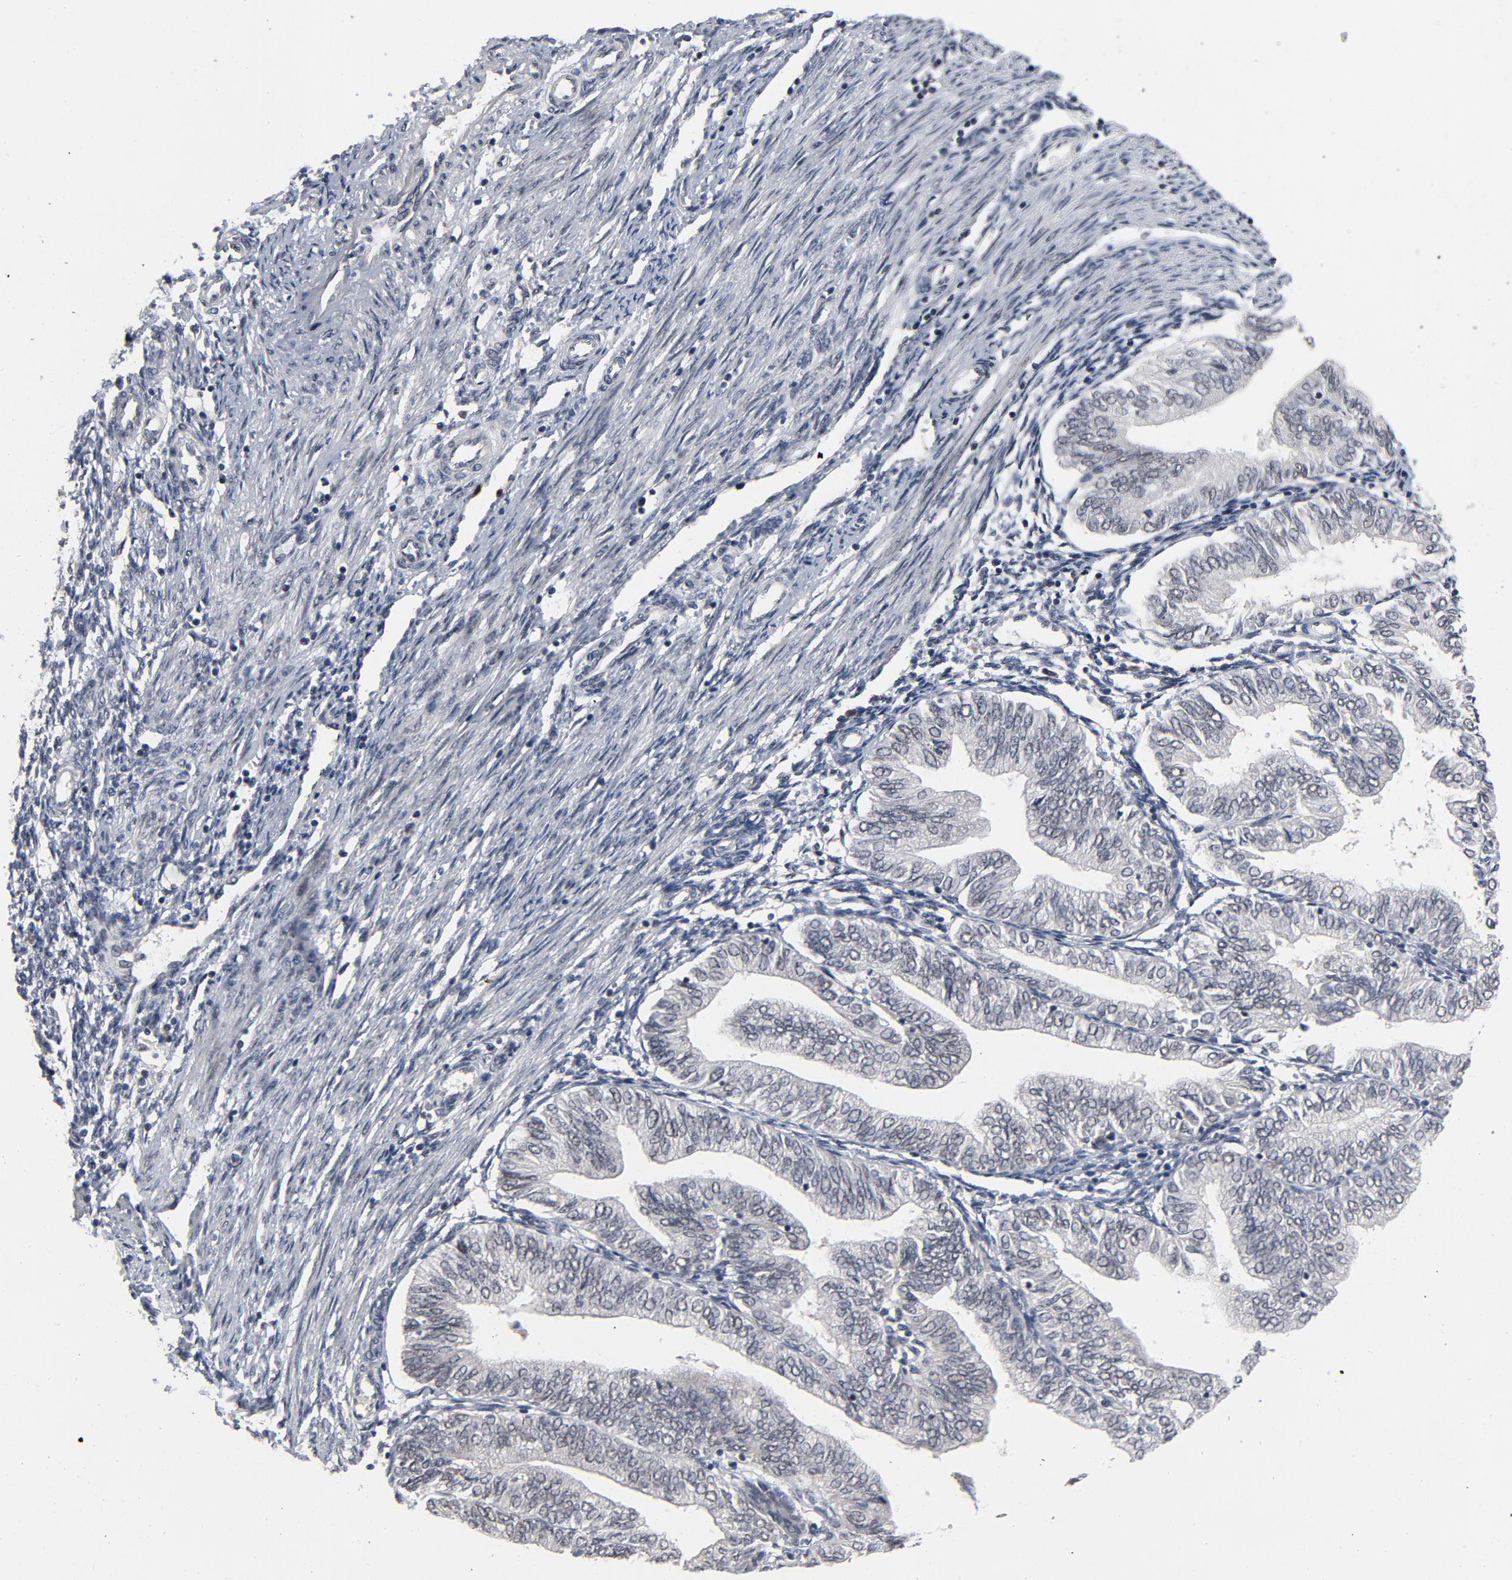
{"staining": {"intensity": "negative", "quantity": "none", "location": "none"}, "tissue": "endometrial cancer", "cell_type": "Tumor cells", "image_type": "cancer", "snomed": [{"axis": "morphology", "description": "Adenocarcinoma, NOS"}, {"axis": "topography", "description": "Endometrium"}], "caption": "Human endometrial cancer stained for a protein using immunohistochemistry shows no staining in tumor cells.", "gene": "RTL5", "patient": {"sex": "female", "age": 51}}